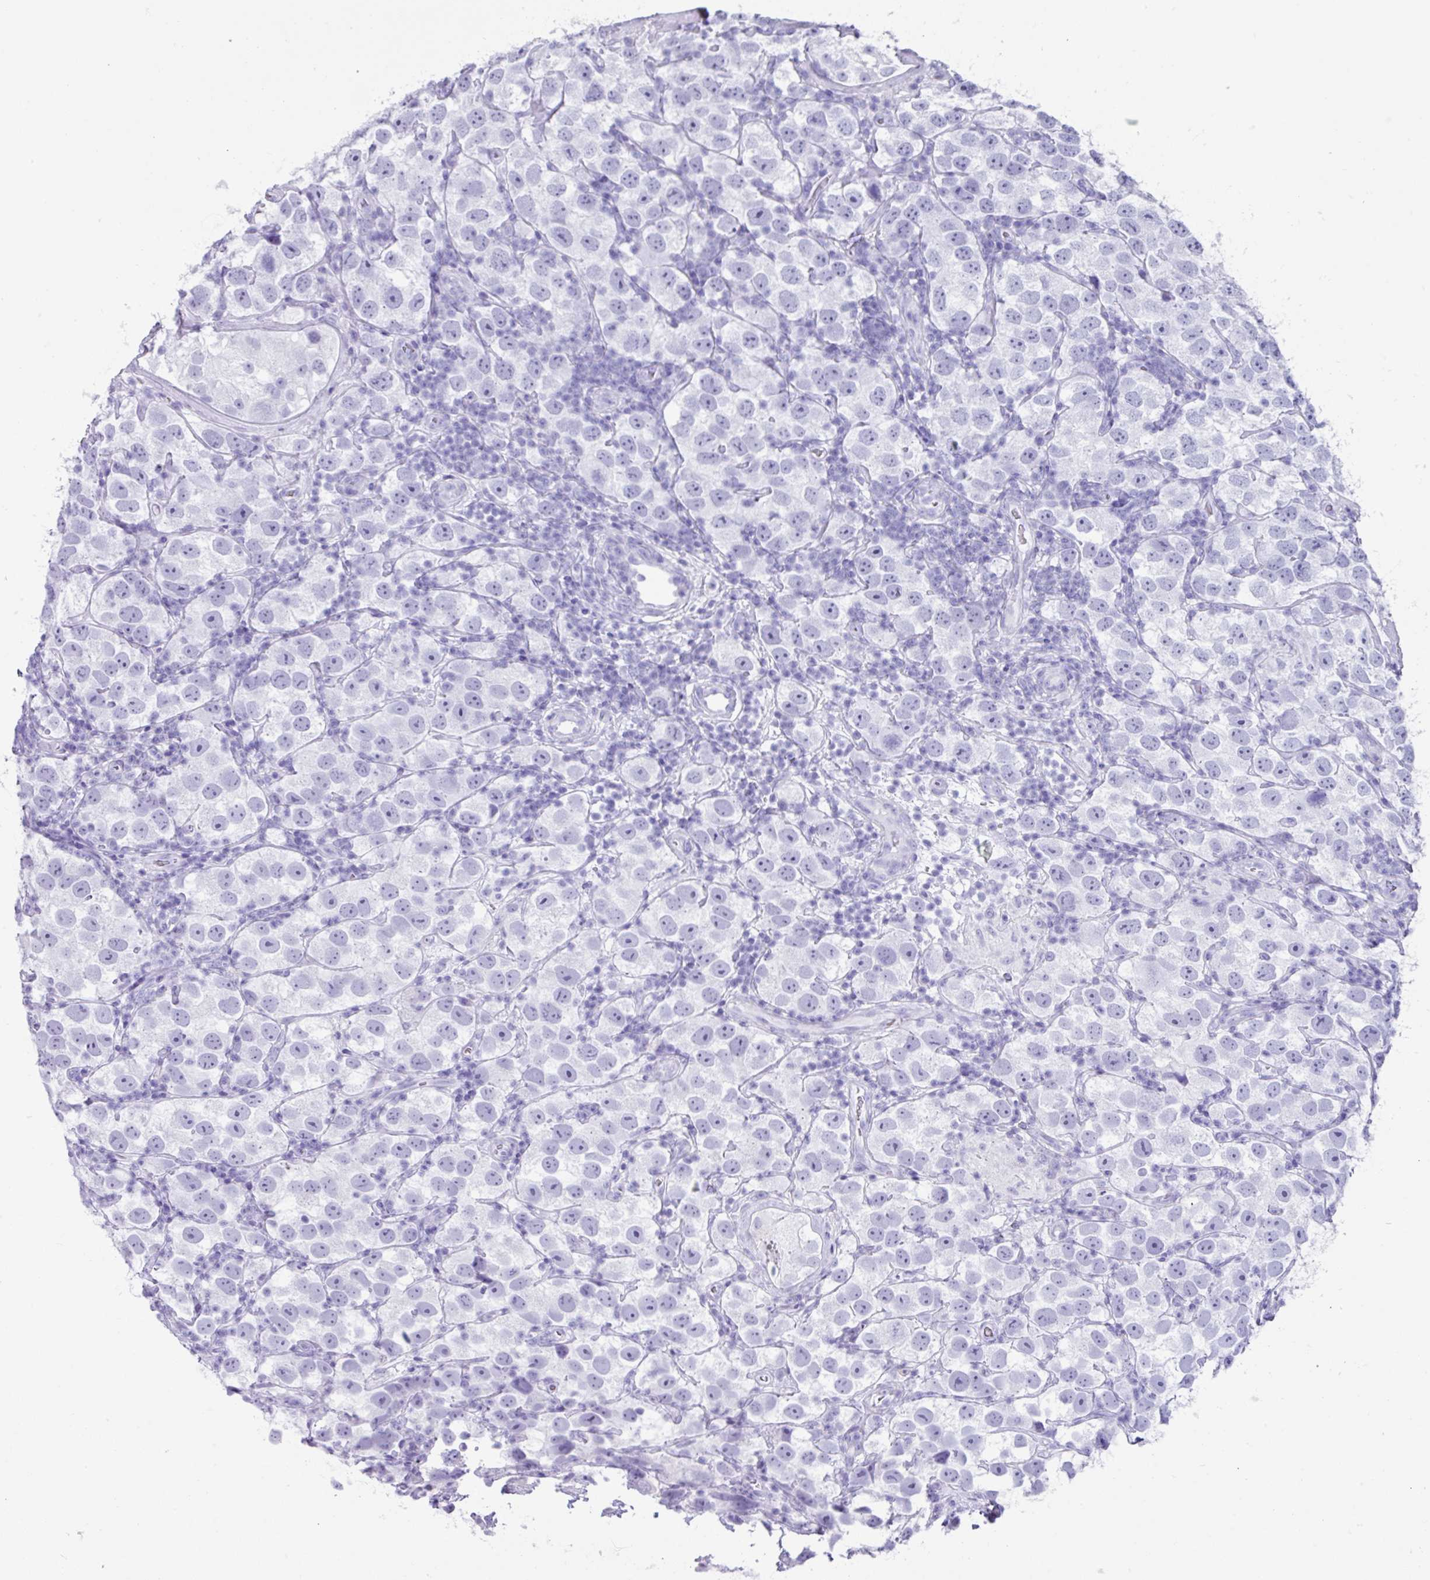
{"staining": {"intensity": "negative", "quantity": "none", "location": "none"}, "tissue": "testis cancer", "cell_type": "Tumor cells", "image_type": "cancer", "snomed": [{"axis": "morphology", "description": "Seminoma, NOS"}, {"axis": "topography", "description": "Testis"}], "caption": "Tumor cells show no significant positivity in testis cancer (seminoma). Nuclei are stained in blue.", "gene": "NCCRP1", "patient": {"sex": "male", "age": 26}}